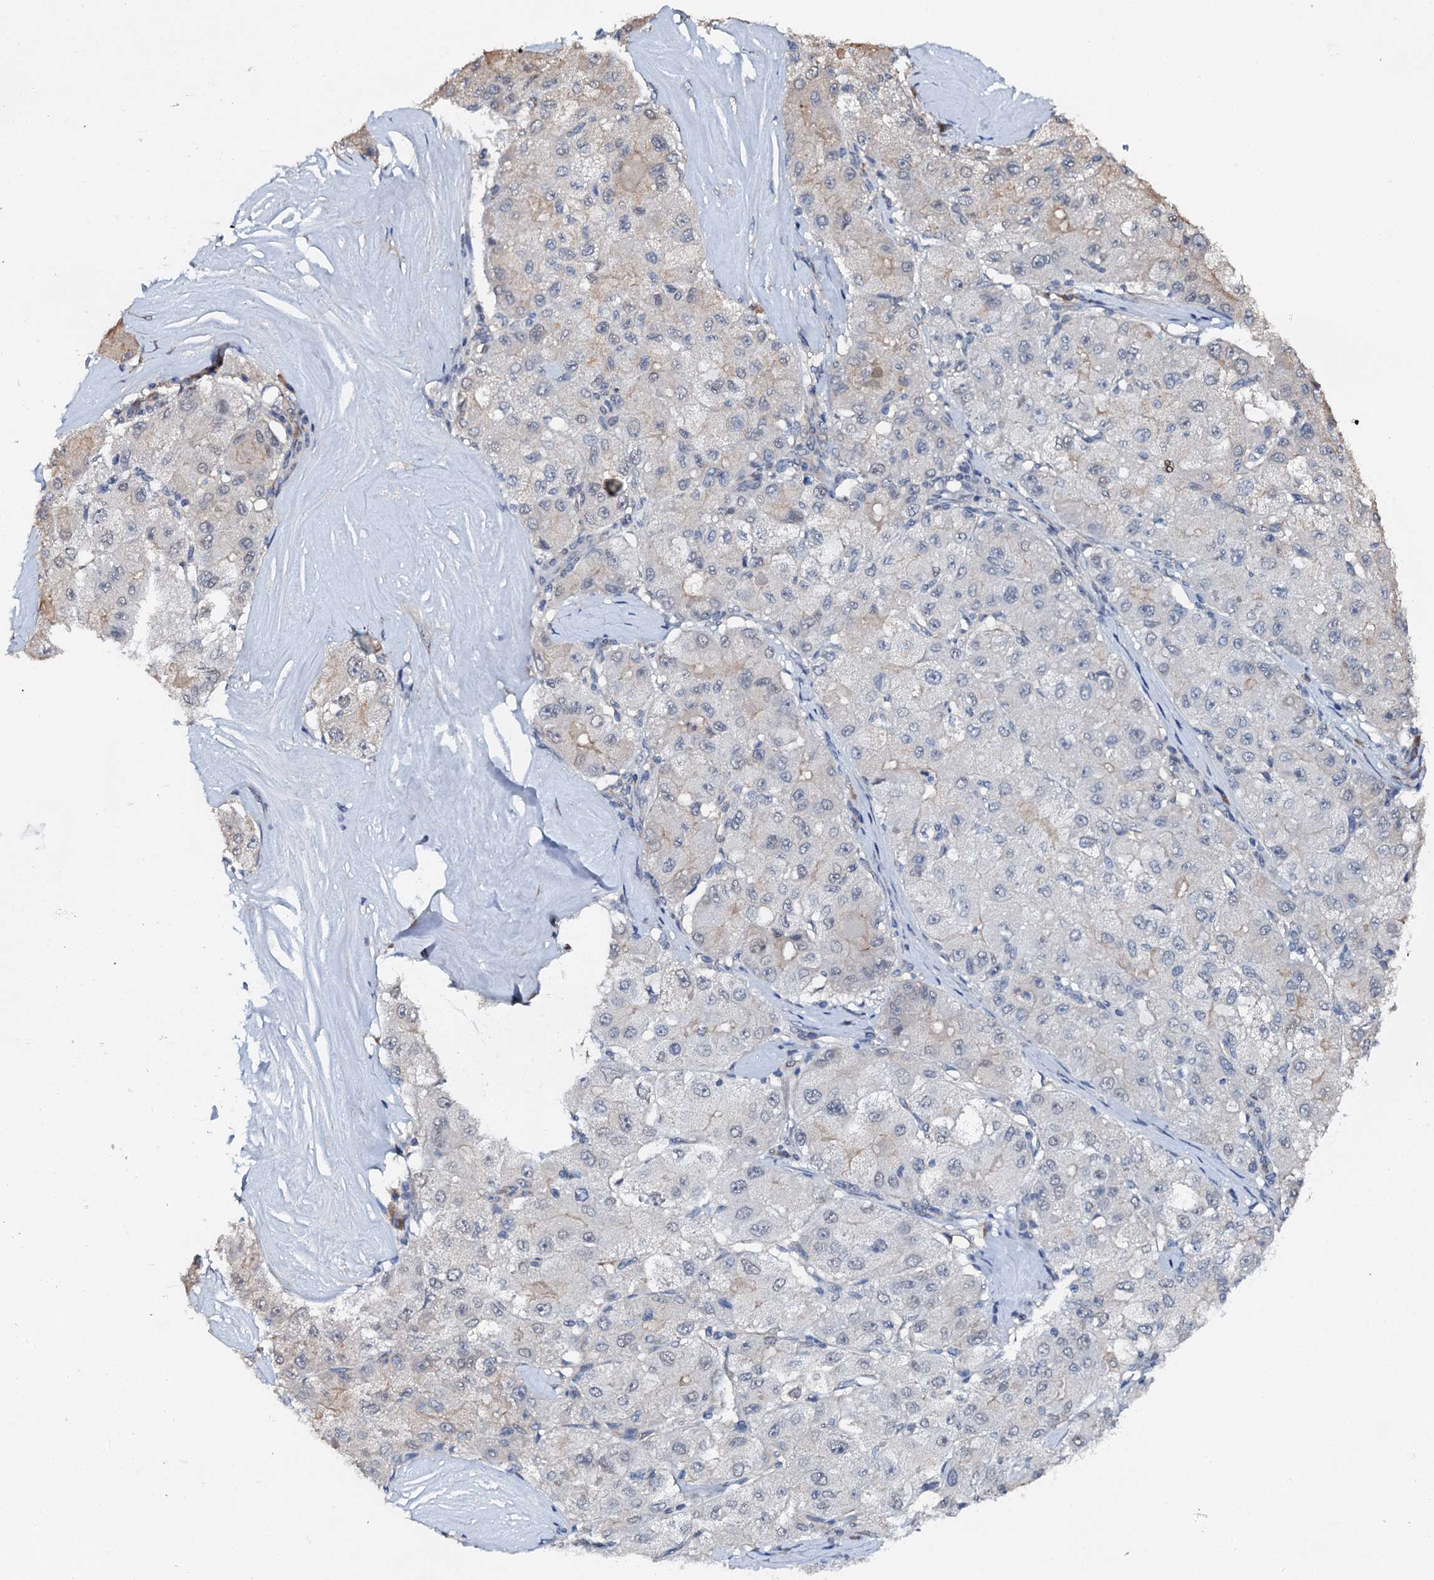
{"staining": {"intensity": "negative", "quantity": "none", "location": "none"}, "tissue": "liver cancer", "cell_type": "Tumor cells", "image_type": "cancer", "snomed": [{"axis": "morphology", "description": "Carcinoma, Hepatocellular, NOS"}, {"axis": "topography", "description": "Liver"}], "caption": "DAB immunohistochemical staining of hepatocellular carcinoma (liver) demonstrates no significant positivity in tumor cells.", "gene": "FLYWCH1", "patient": {"sex": "male", "age": 80}}